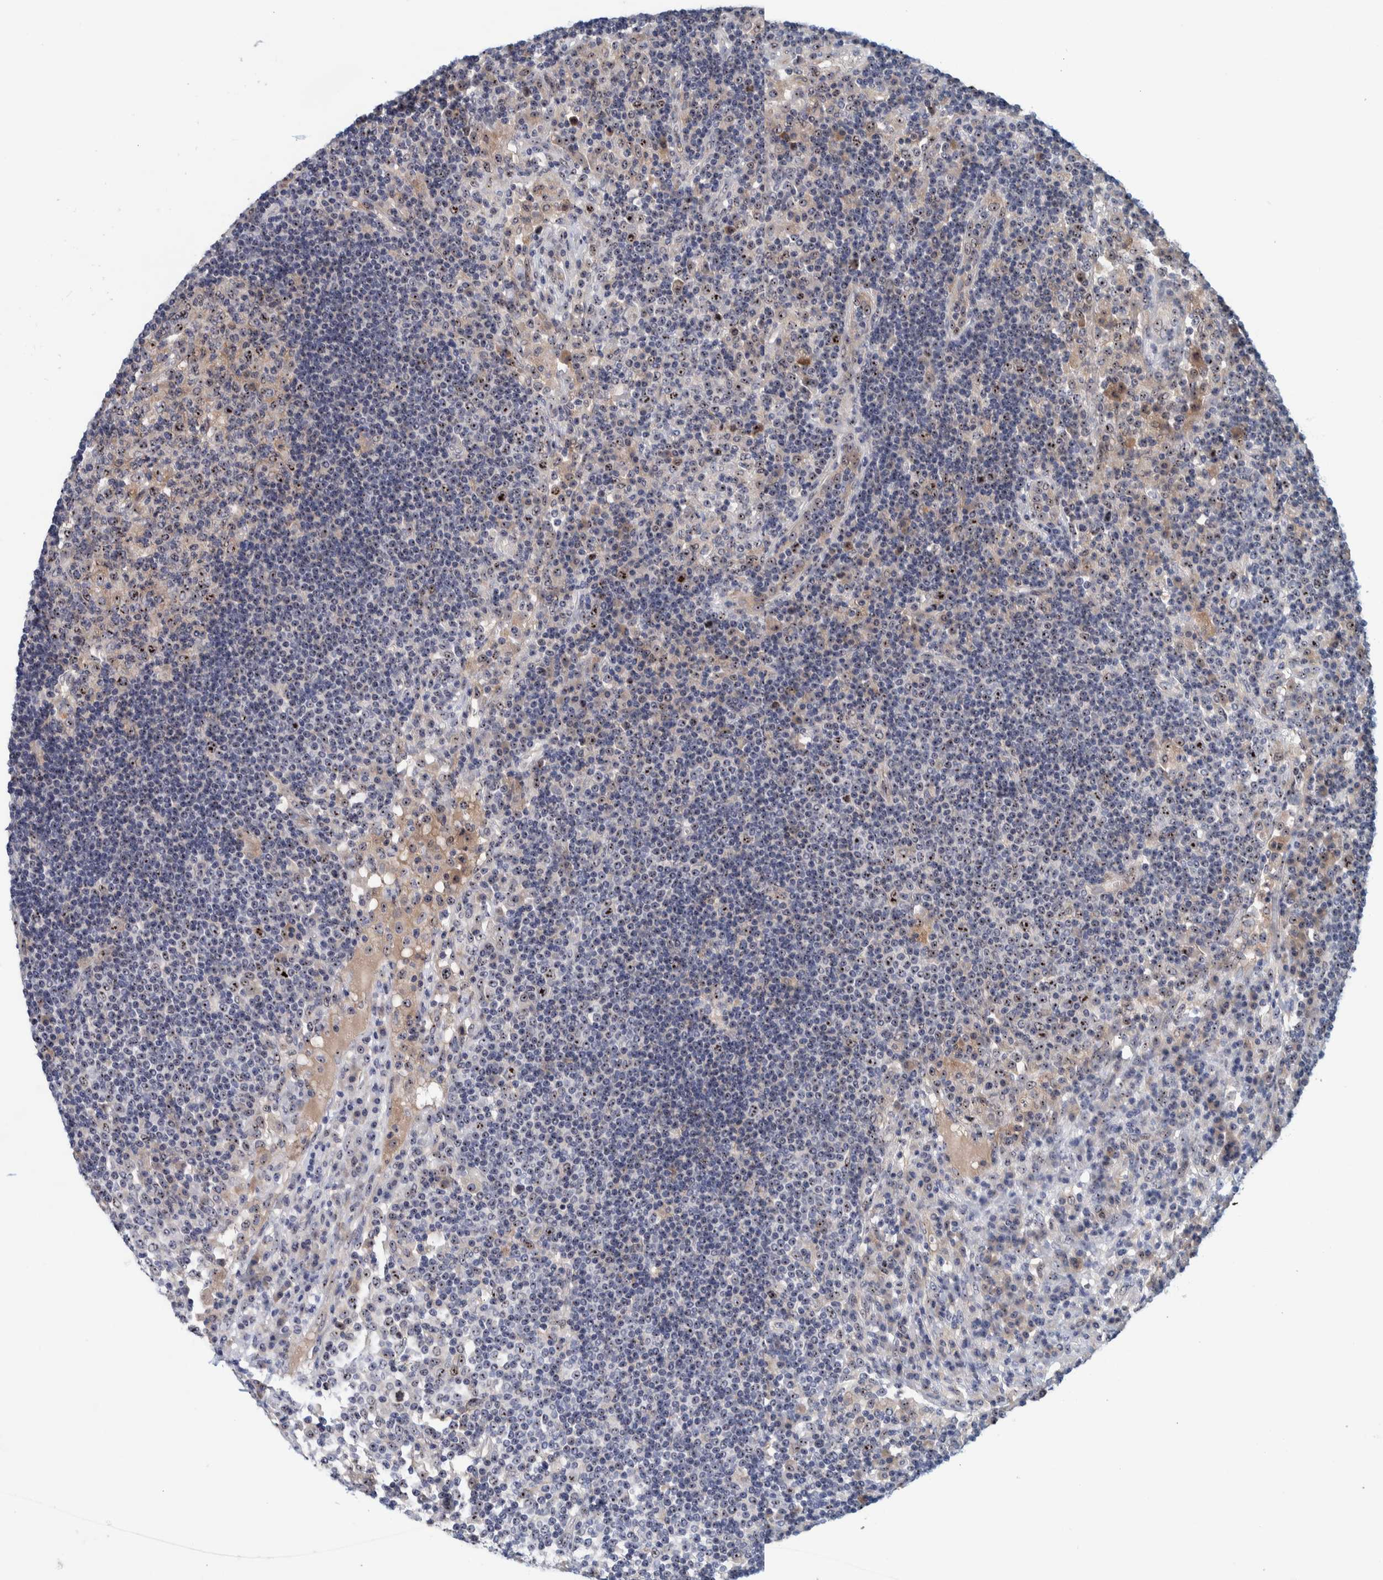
{"staining": {"intensity": "strong", "quantity": ">75%", "location": "cytoplasmic/membranous,nuclear"}, "tissue": "lymph node", "cell_type": "Germinal center cells", "image_type": "normal", "snomed": [{"axis": "morphology", "description": "Normal tissue, NOS"}, {"axis": "topography", "description": "Lymph node"}], "caption": "Lymph node stained for a protein (brown) exhibits strong cytoplasmic/membranous,nuclear positive staining in approximately >75% of germinal center cells.", "gene": "NOL11", "patient": {"sex": "female", "age": 53}}